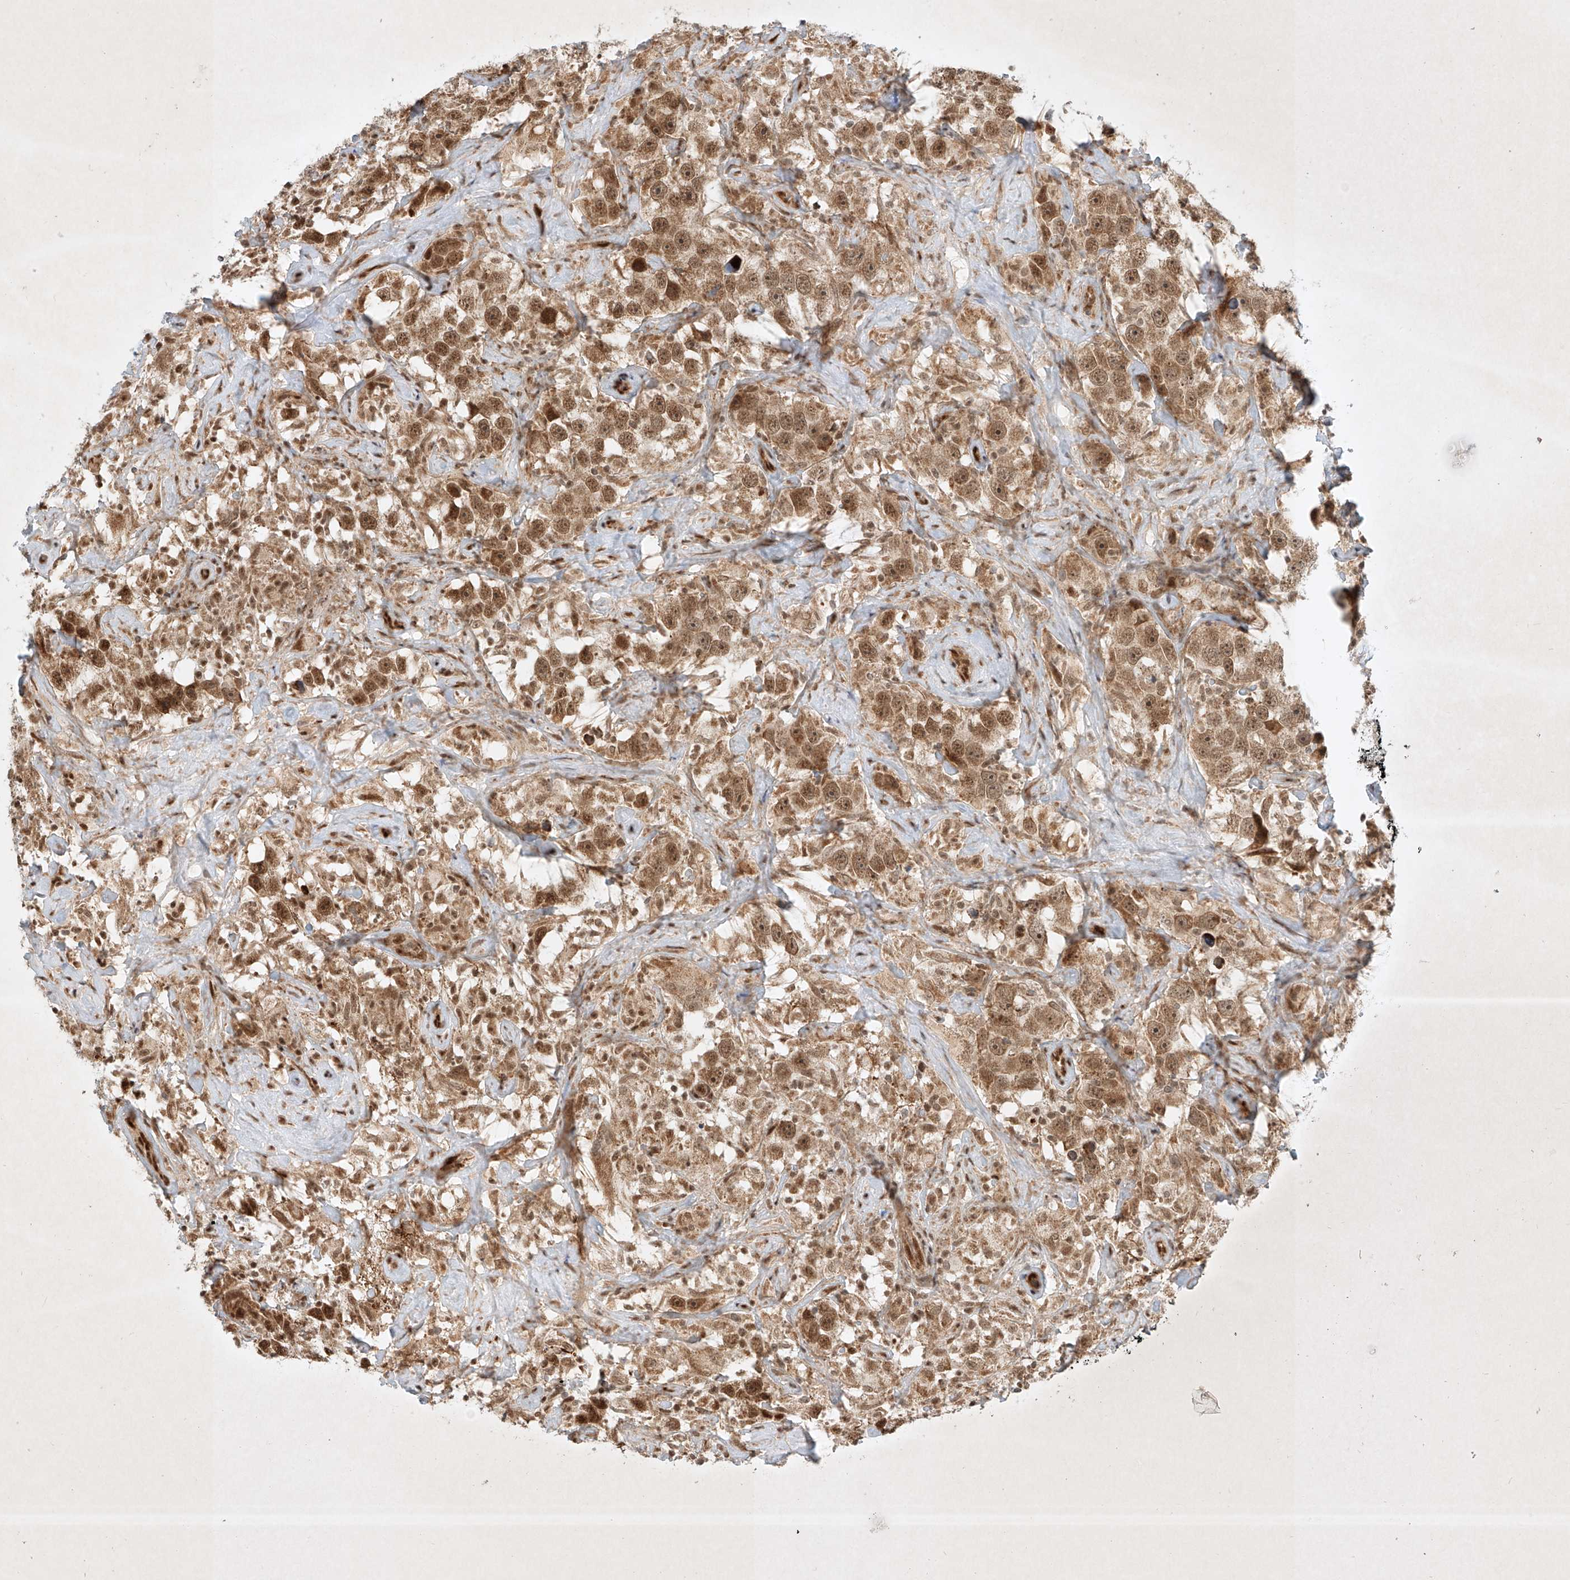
{"staining": {"intensity": "moderate", "quantity": ">75%", "location": "cytoplasmic/membranous,nuclear"}, "tissue": "testis cancer", "cell_type": "Tumor cells", "image_type": "cancer", "snomed": [{"axis": "morphology", "description": "Seminoma, NOS"}, {"axis": "topography", "description": "Testis"}], "caption": "Brown immunohistochemical staining in testis cancer demonstrates moderate cytoplasmic/membranous and nuclear positivity in about >75% of tumor cells. (IHC, brightfield microscopy, high magnification).", "gene": "EPG5", "patient": {"sex": "male", "age": 49}}